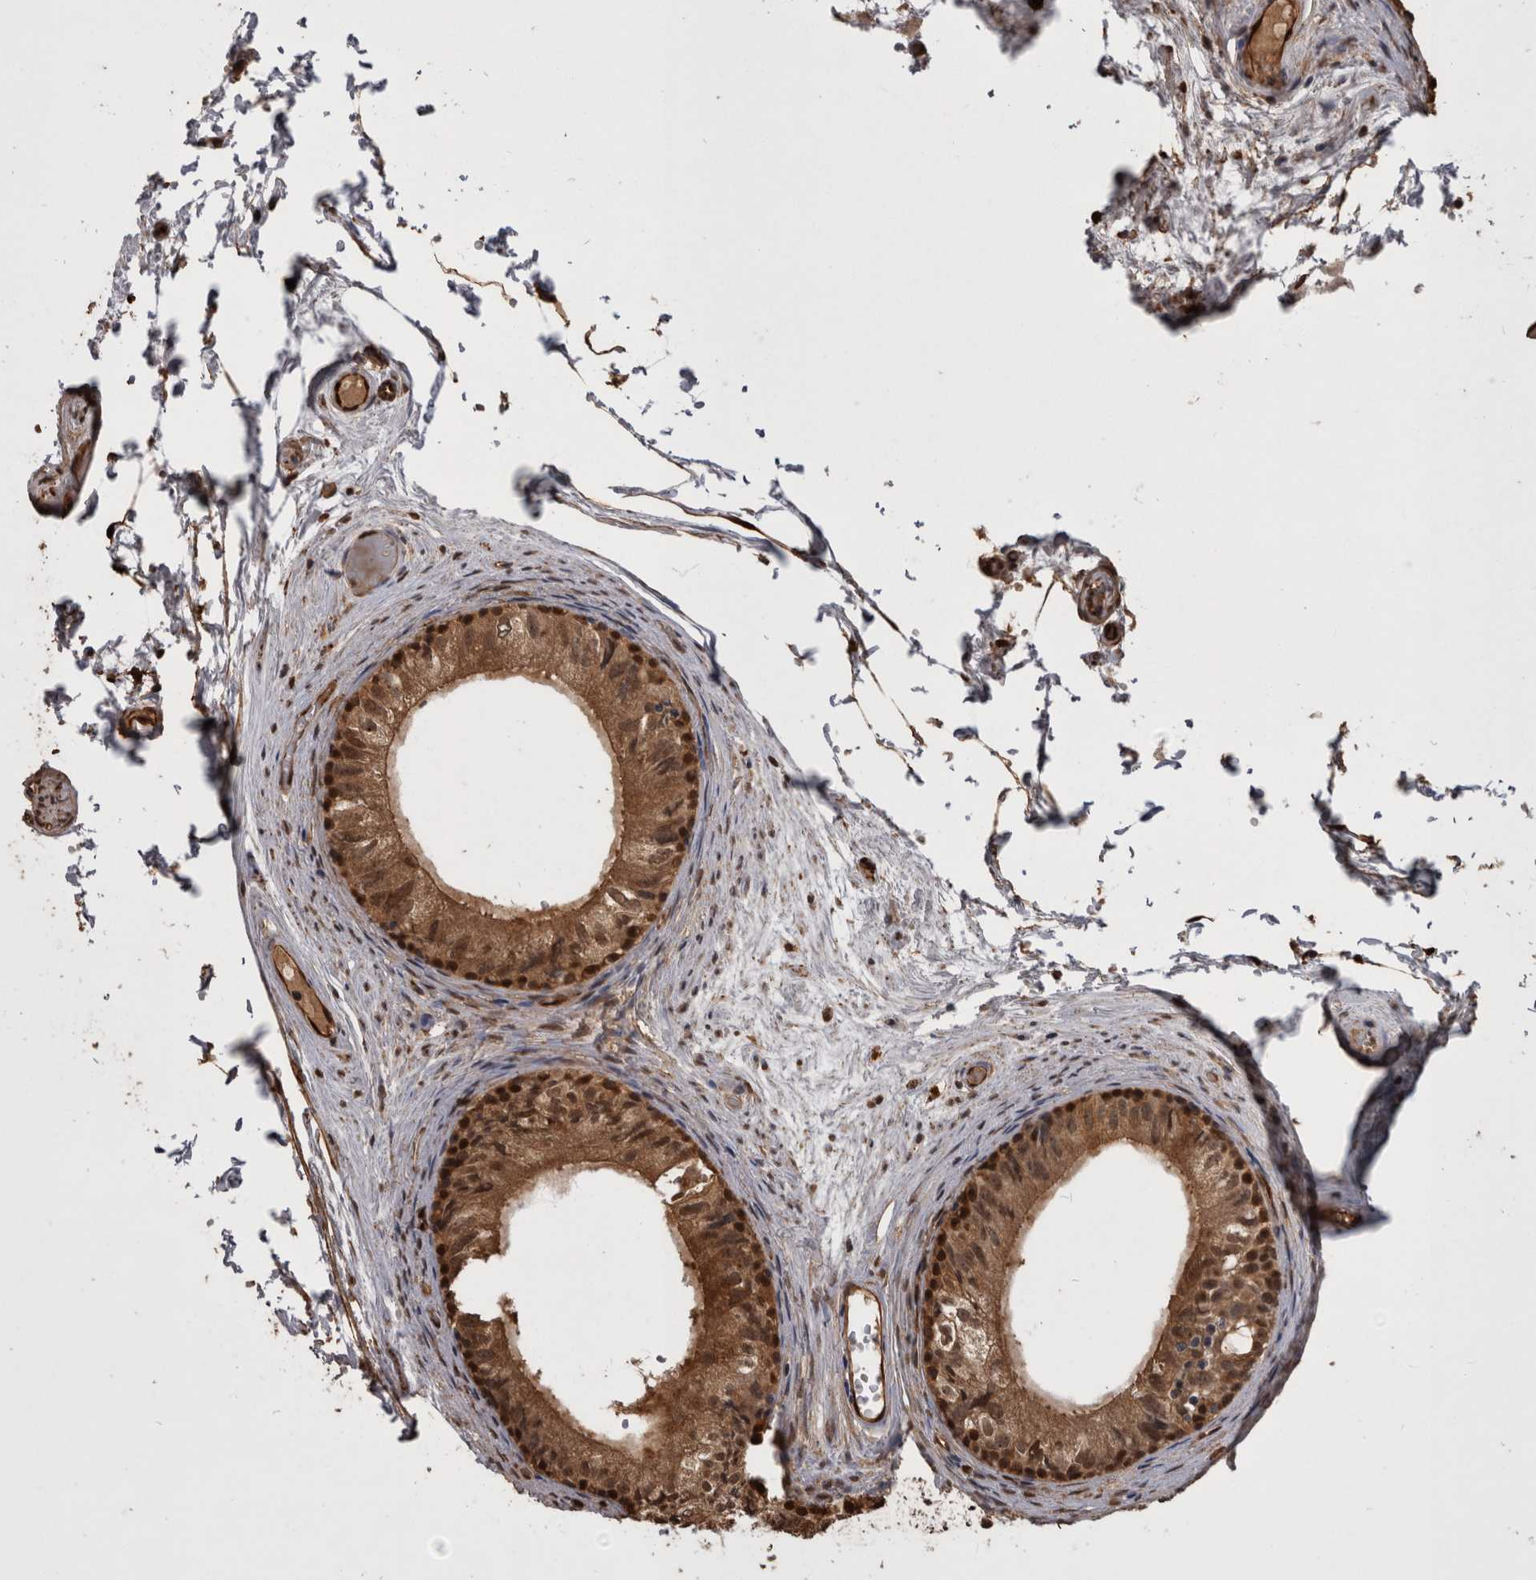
{"staining": {"intensity": "strong", "quantity": ">75%", "location": "cytoplasmic/membranous,nuclear"}, "tissue": "epididymis", "cell_type": "Glandular cells", "image_type": "normal", "snomed": [{"axis": "morphology", "description": "Normal tissue, NOS"}, {"axis": "topography", "description": "Epididymis"}], "caption": "Epididymis stained with a brown dye shows strong cytoplasmic/membranous,nuclear positive staining in approximately >75% of glandular cells.", "gene": "LXN", "patient": {"sex": "male", "age": 79}}